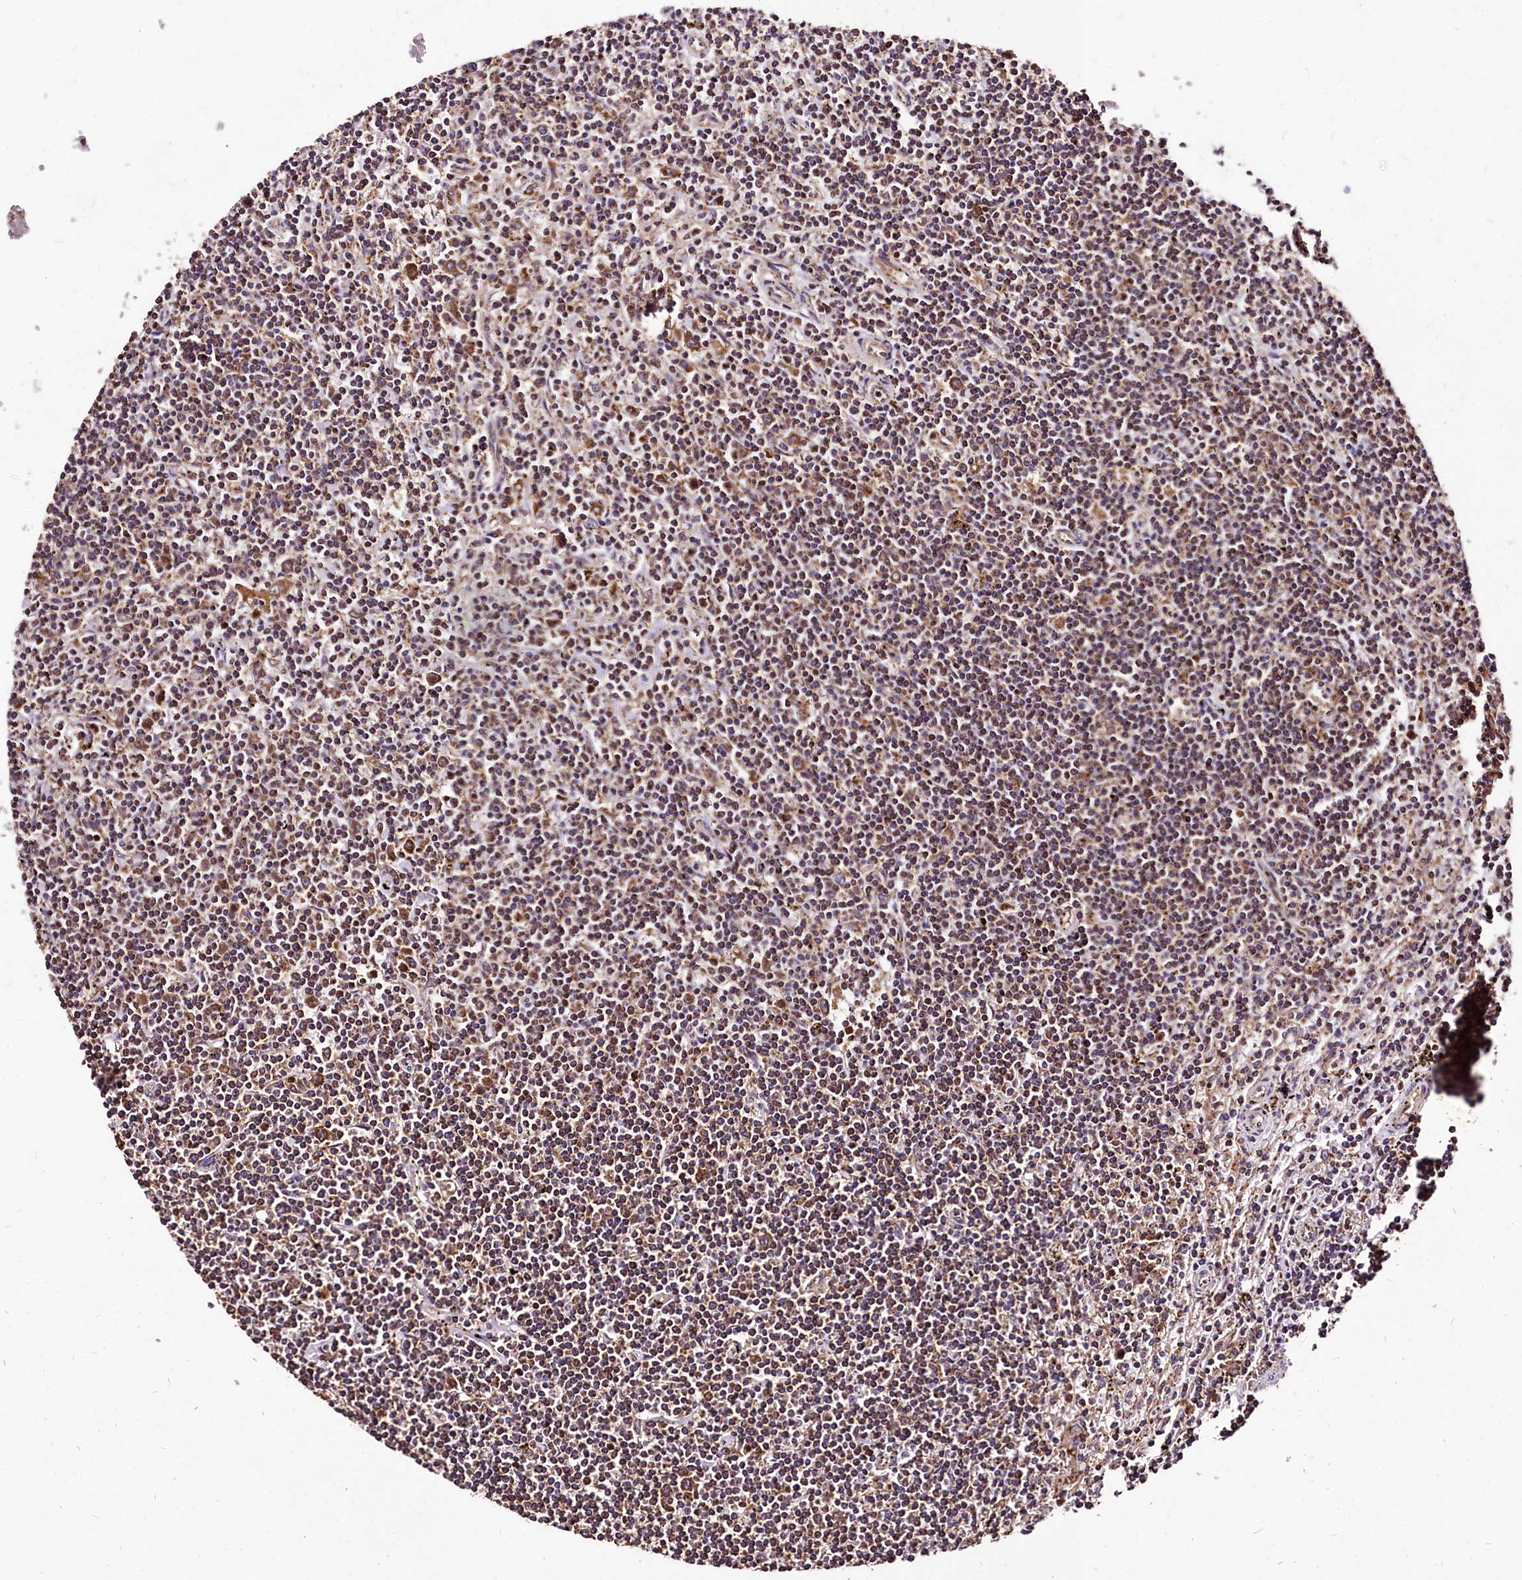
{"staining": {"intensity": "moderate", "quantity": ">75%", "location": "cytoplasmic/membranous"}, "tissue": "lymphoma", "cell_type": "Tumor cells", "image_type": "cancer", "snomed": [{"axis": "morphology", "description": "Malignant lymphoma, non-Hodgkin's type, Low grade"}, {"axis": "topography", "description": "Spleen"}], "caption": "Human malignant lymphoma, non-Hodgkin's type (low-grade) stained with a brown dye reveals moderate cytoplasmic/membranous positive positivity in about >75% of tumor cells.", "gene": "LRSAM1", "patient": {"sex": "male", "age": 76}}